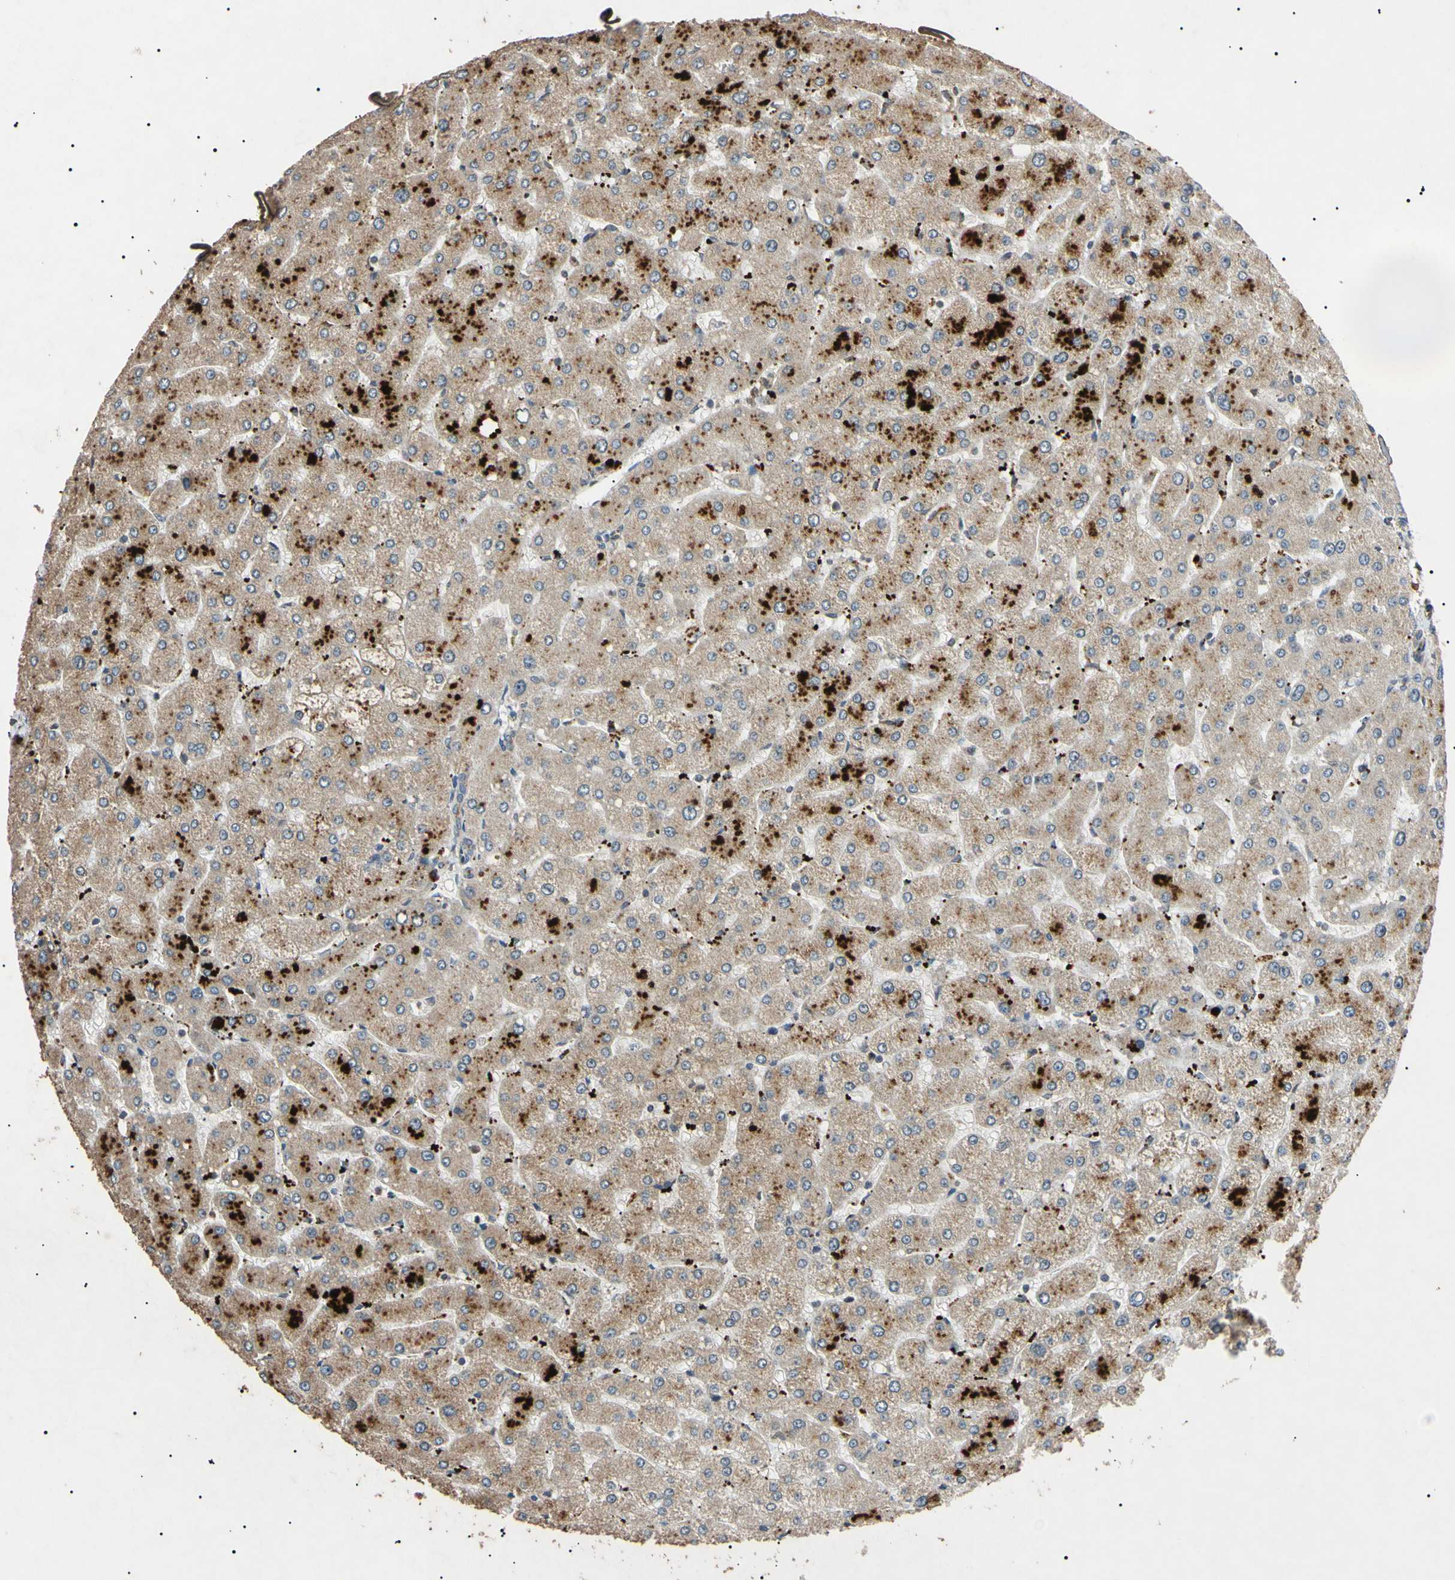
{"staining": {"intensity": "negative", "quantity": "none", "location": "none"}, "tissue": "liver", "cell_type": "Cholangiocytes", "image_type": "normal", "snomed": [{"axis": "morphology", "description": "Normal tissue, NOS"}, {"axis": "topography", "description": "Liver"}], "caption": "Cholangiocytes show no significant positivity in unremarkable liver. Brightfield microscopy of immunohistochemistry stained with DAB (brown) and hematoxylin (blue), captured at high magnification.", "gene": "TUBB4A", "patient": {"sex": "male", "age": 55}}